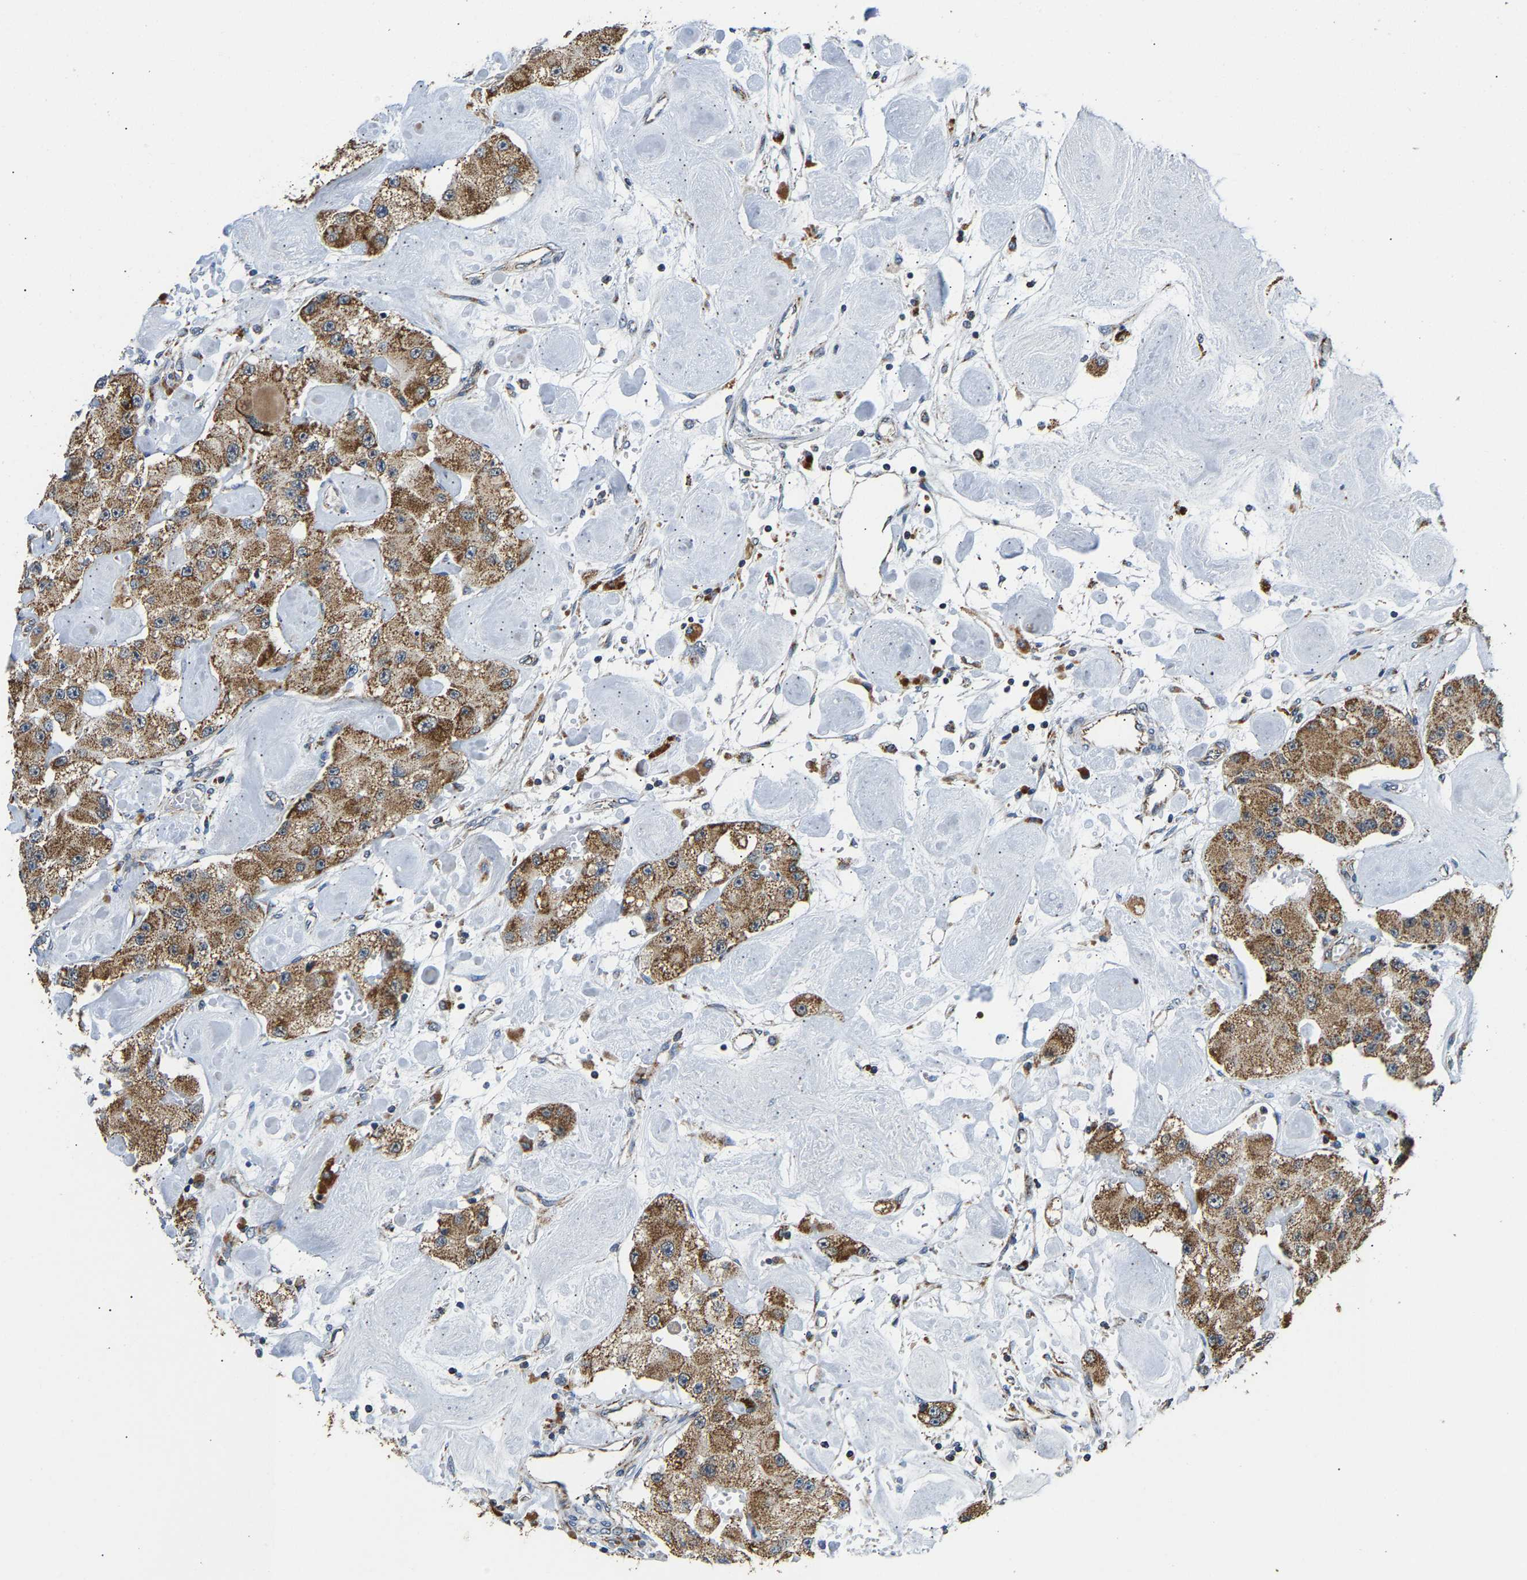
{"staining": {"intensity": "moderate", "quantity": ">75%", "location": "cytoplasmic/membranous"}, "tissue": "carcinoid", "cell_type": "Tumor cells", "image_type": "cancer", "snomed": [{"axis": "morphology", "description": "Carcinoid, malignant, NOS"}, {"axis": "topography", "description": "Pancreas"}], "caption": "The photomicrograph displays immunohistochemical staining of carcinoid (malignant). There is moderate cytoplasmic/membranous staining is seen in approximately >75% of tumor cells.", "gene": "GIMAP7", "patient": {"sex": "male", "age": 41}}